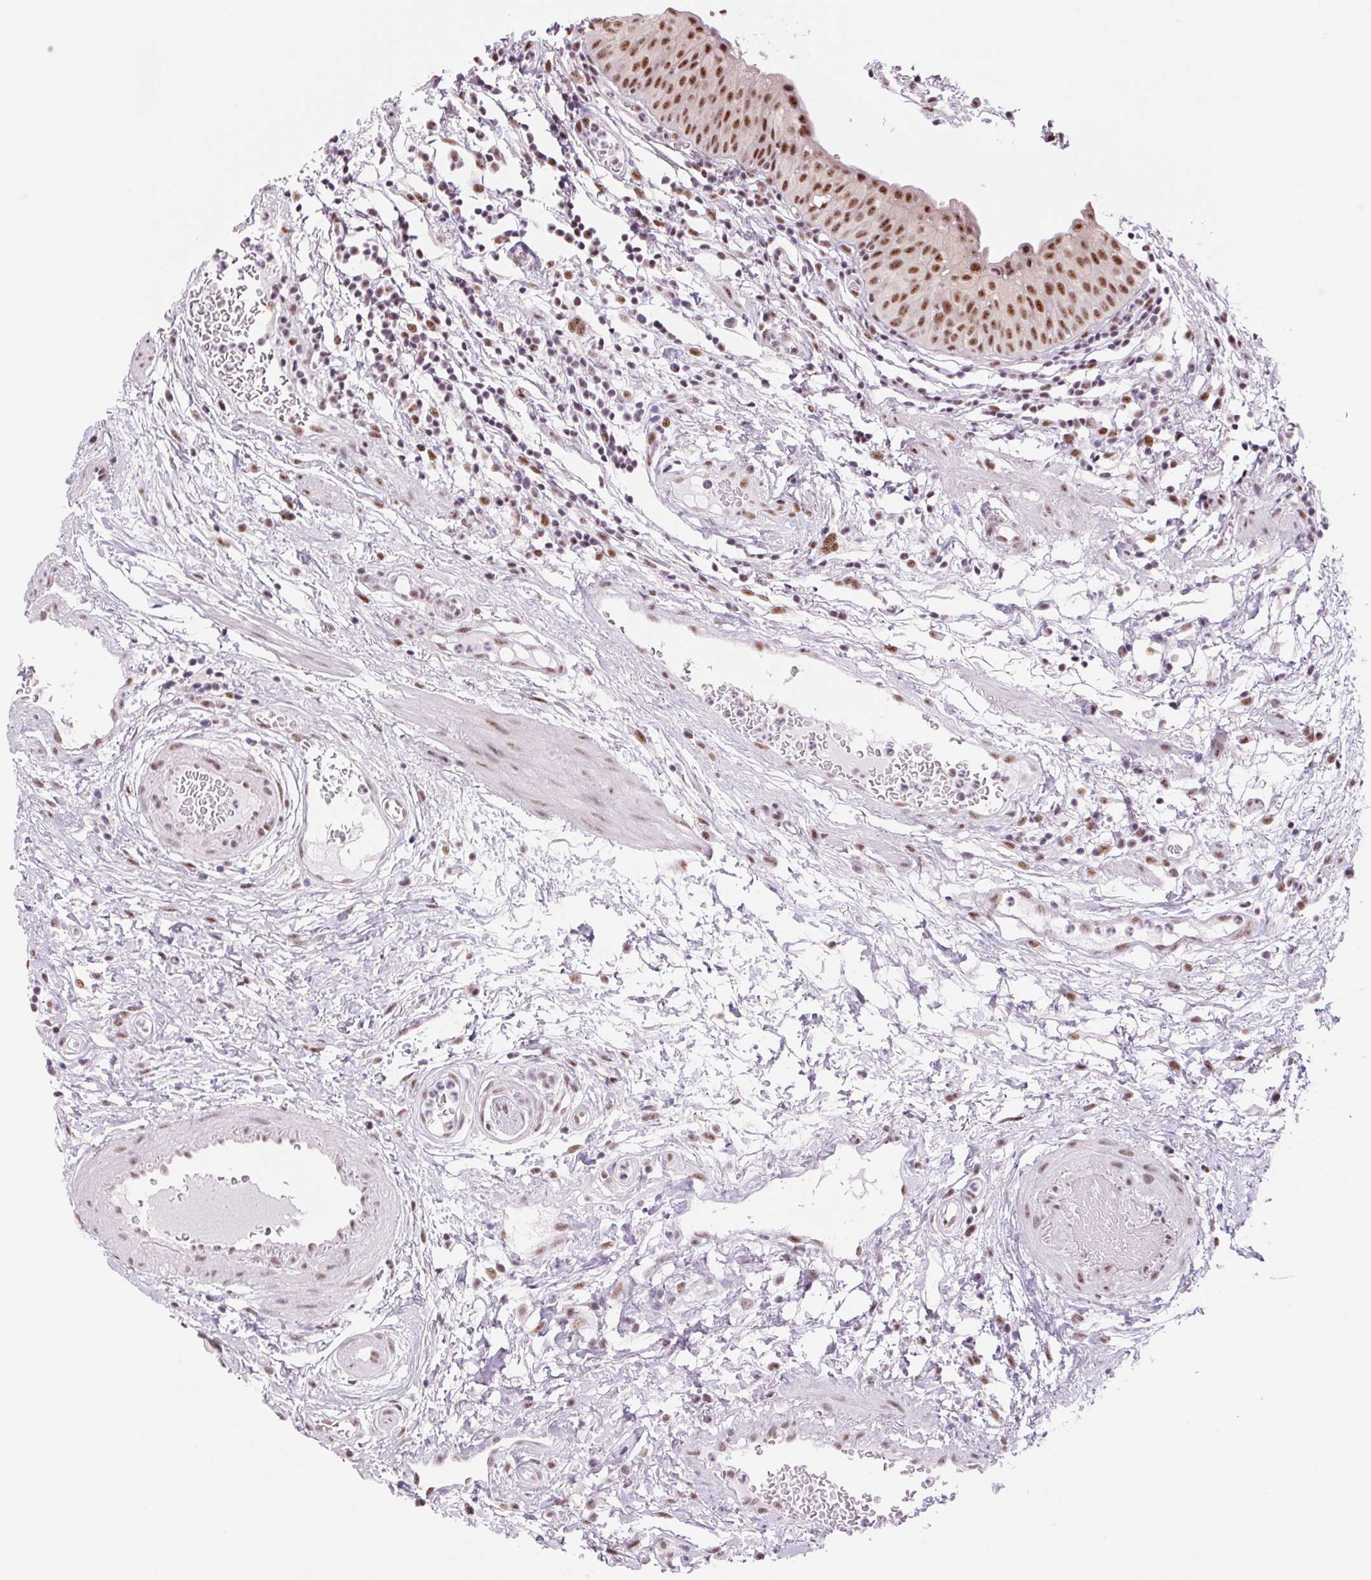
{"staining": {"intensity": "moderate", "quantity": "25%-75%", "location": "nuclear"}, "tissue": "urinary bladder", "cell_type": "Urothelial cells", "image_type": "normal", "snomed": [{"axis": "morphology", "description": "Normal tissue, NOS"}, {"axis": "morphology", "description": "Inflammation, NOS"}, {"axis": "topography", "description": "Urinary bladder"}], "caption": "The micrograph shows a brown stain indicating the presence of a protein in the nuclear of urothelial cells in urinary bladder. Using DAB (brown) and hematoxylin (blue) stains, captured at high magnification using brightfield microscopy.", "gene": "ZC3H14", "patient": {"sex": "male", "age": 57}}